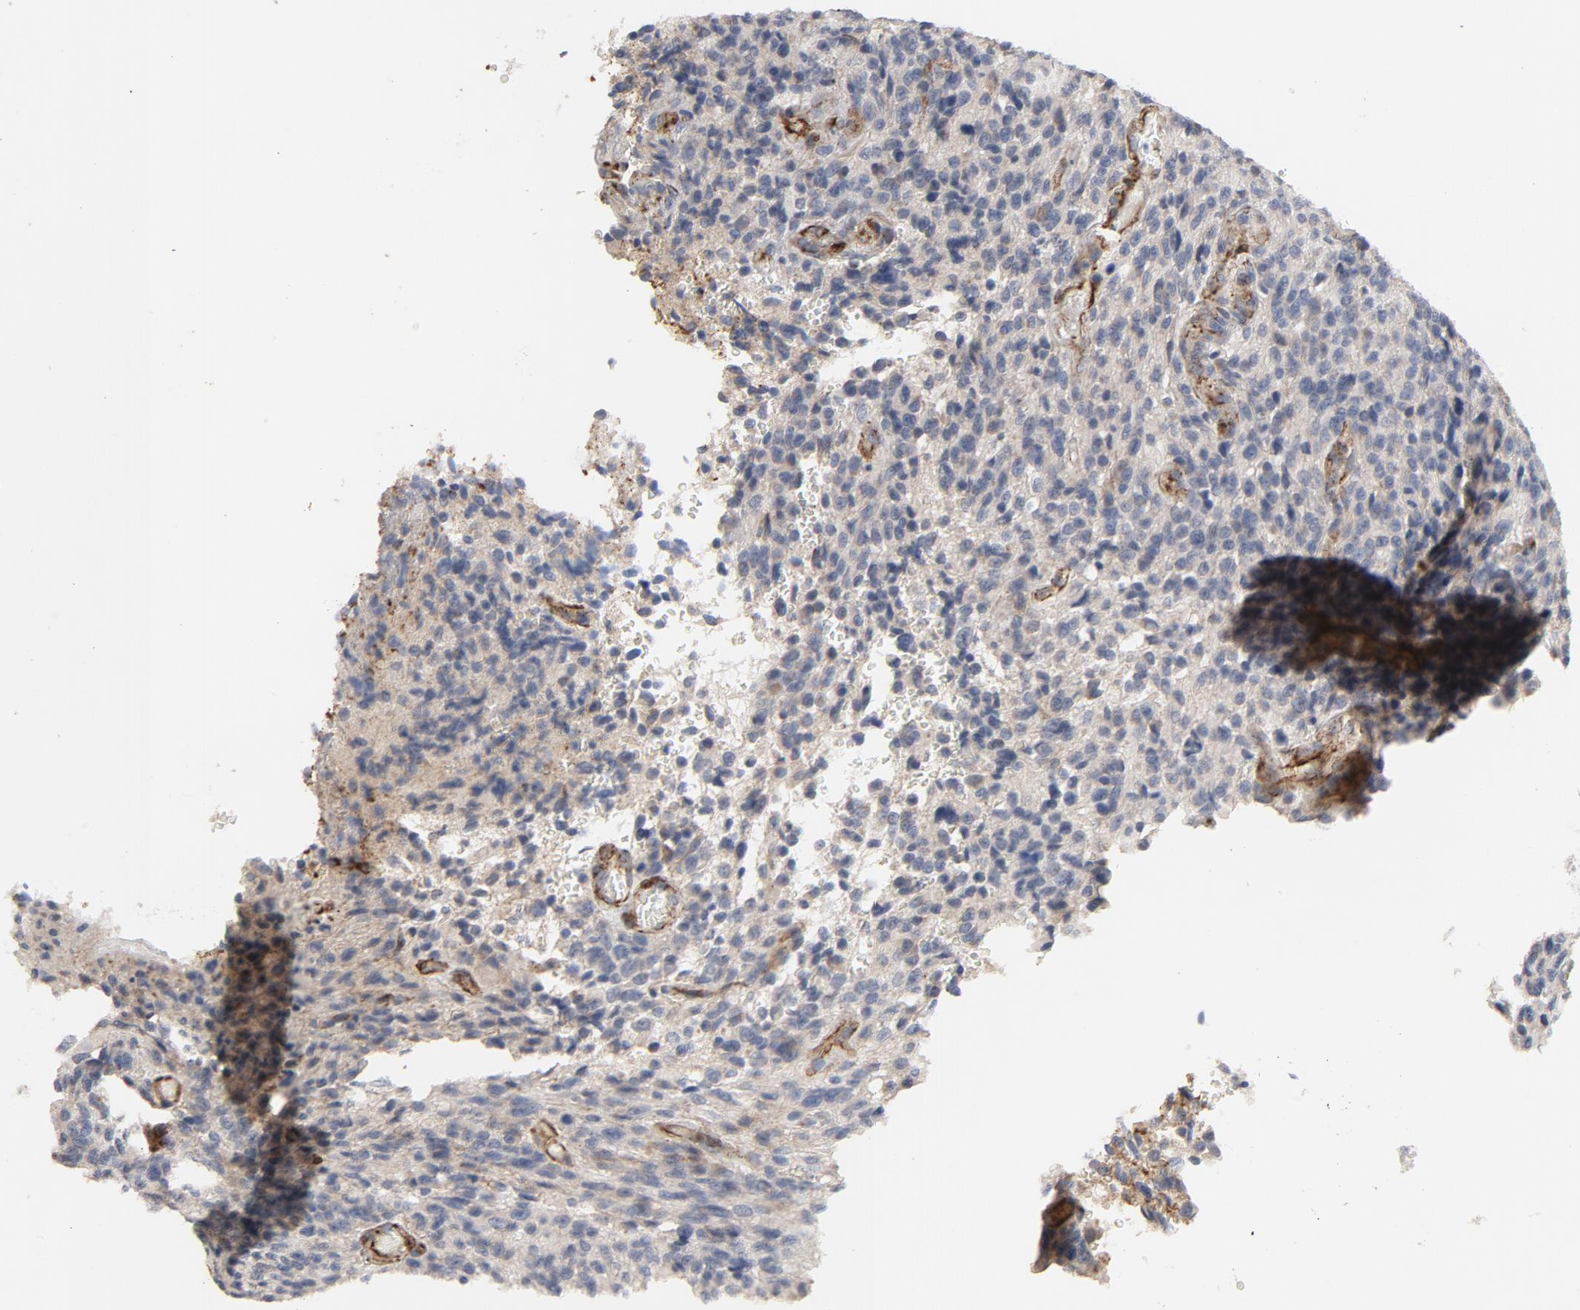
{"staining": {"intensity": "negative", "quantity": "none", "location": "none"}, "tissue": "glioma", "cell_type": "Tumor cells", "image_type": "cancer", "snomed": [{"axis": "morphology", "description": "Normal tissue, NOS"}, {"axis": "morphology", "description": "Glioma, malignant, High grade"}, {"axis": "topography", "description": "Cerebral cortex"}], "caption": "Tumor cells show no significant positivity in malignant glioma (high-grade).", "gene": "GNG2", "patient": {"sex": "male", "age": 56}}